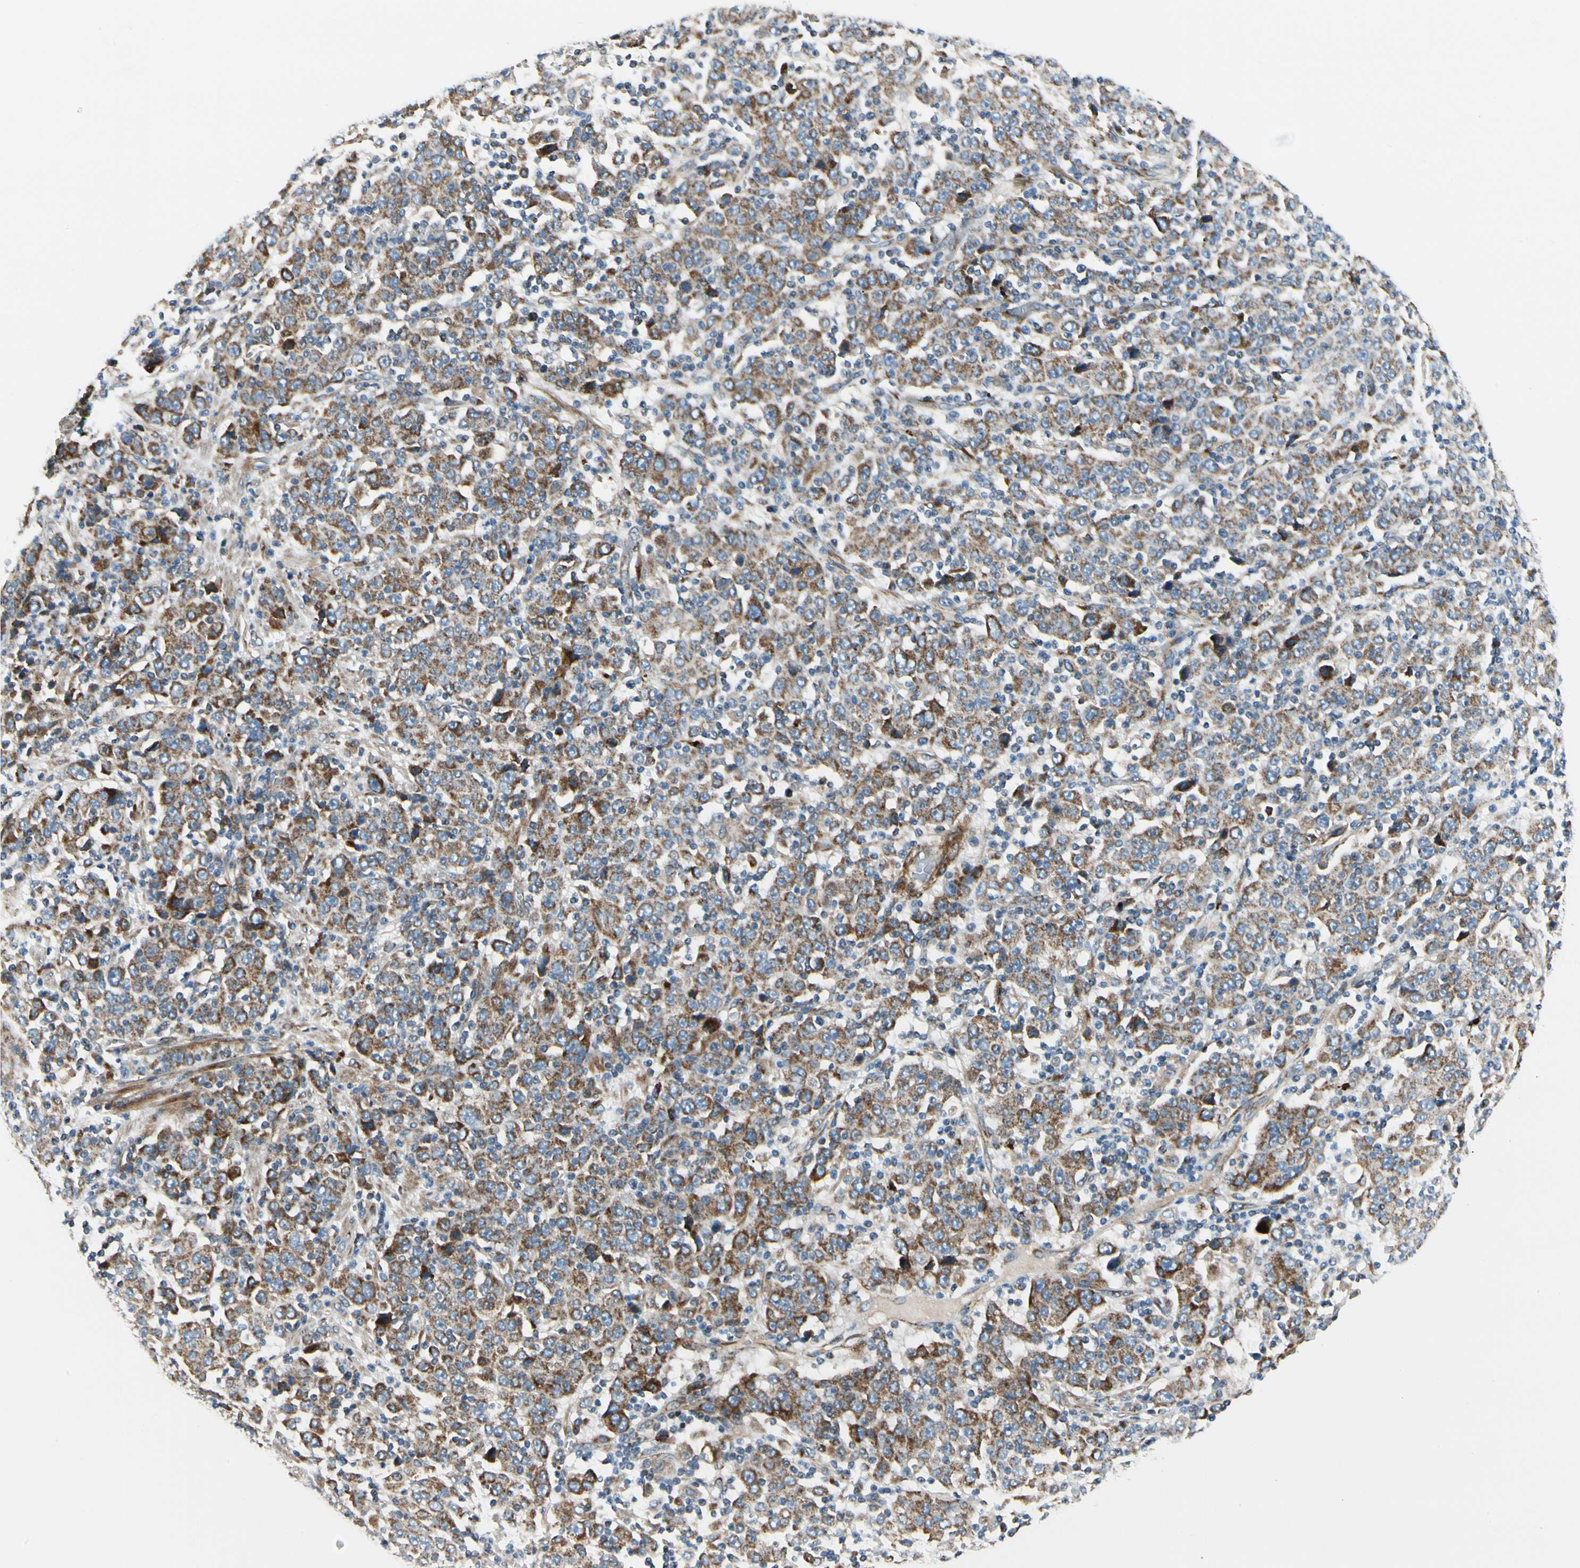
{"staining": {"intensity": "weak", "quantity": ">75%", "location": "cytoplasmic/membranous"}, "tissue": "stomach cancer", "cell_type": "Tumor cells", "image_type": "cancer", "snomed": [{"axis": "morphology", "description": "Normal tissue, NOS"}, {"axis": "morphology", "description": "Adenocarcinoma, NOS"}, {"axis": "topography", "description": "Stomach, upper"}, {"axis": "topography", "description": "Stomach"}], "caption": "IHC image of neoplastic tissue: stomach cancer (adenocarcinoma) stained using IHC reveals low levels of weak protein expression localized specifically in the cytoplasmic/membranous of tumor cells, appearing as a cytoplasmic/membranous brown color.", "gene": "MRPL9", "patient": {"sex": "male", "age": 59}}